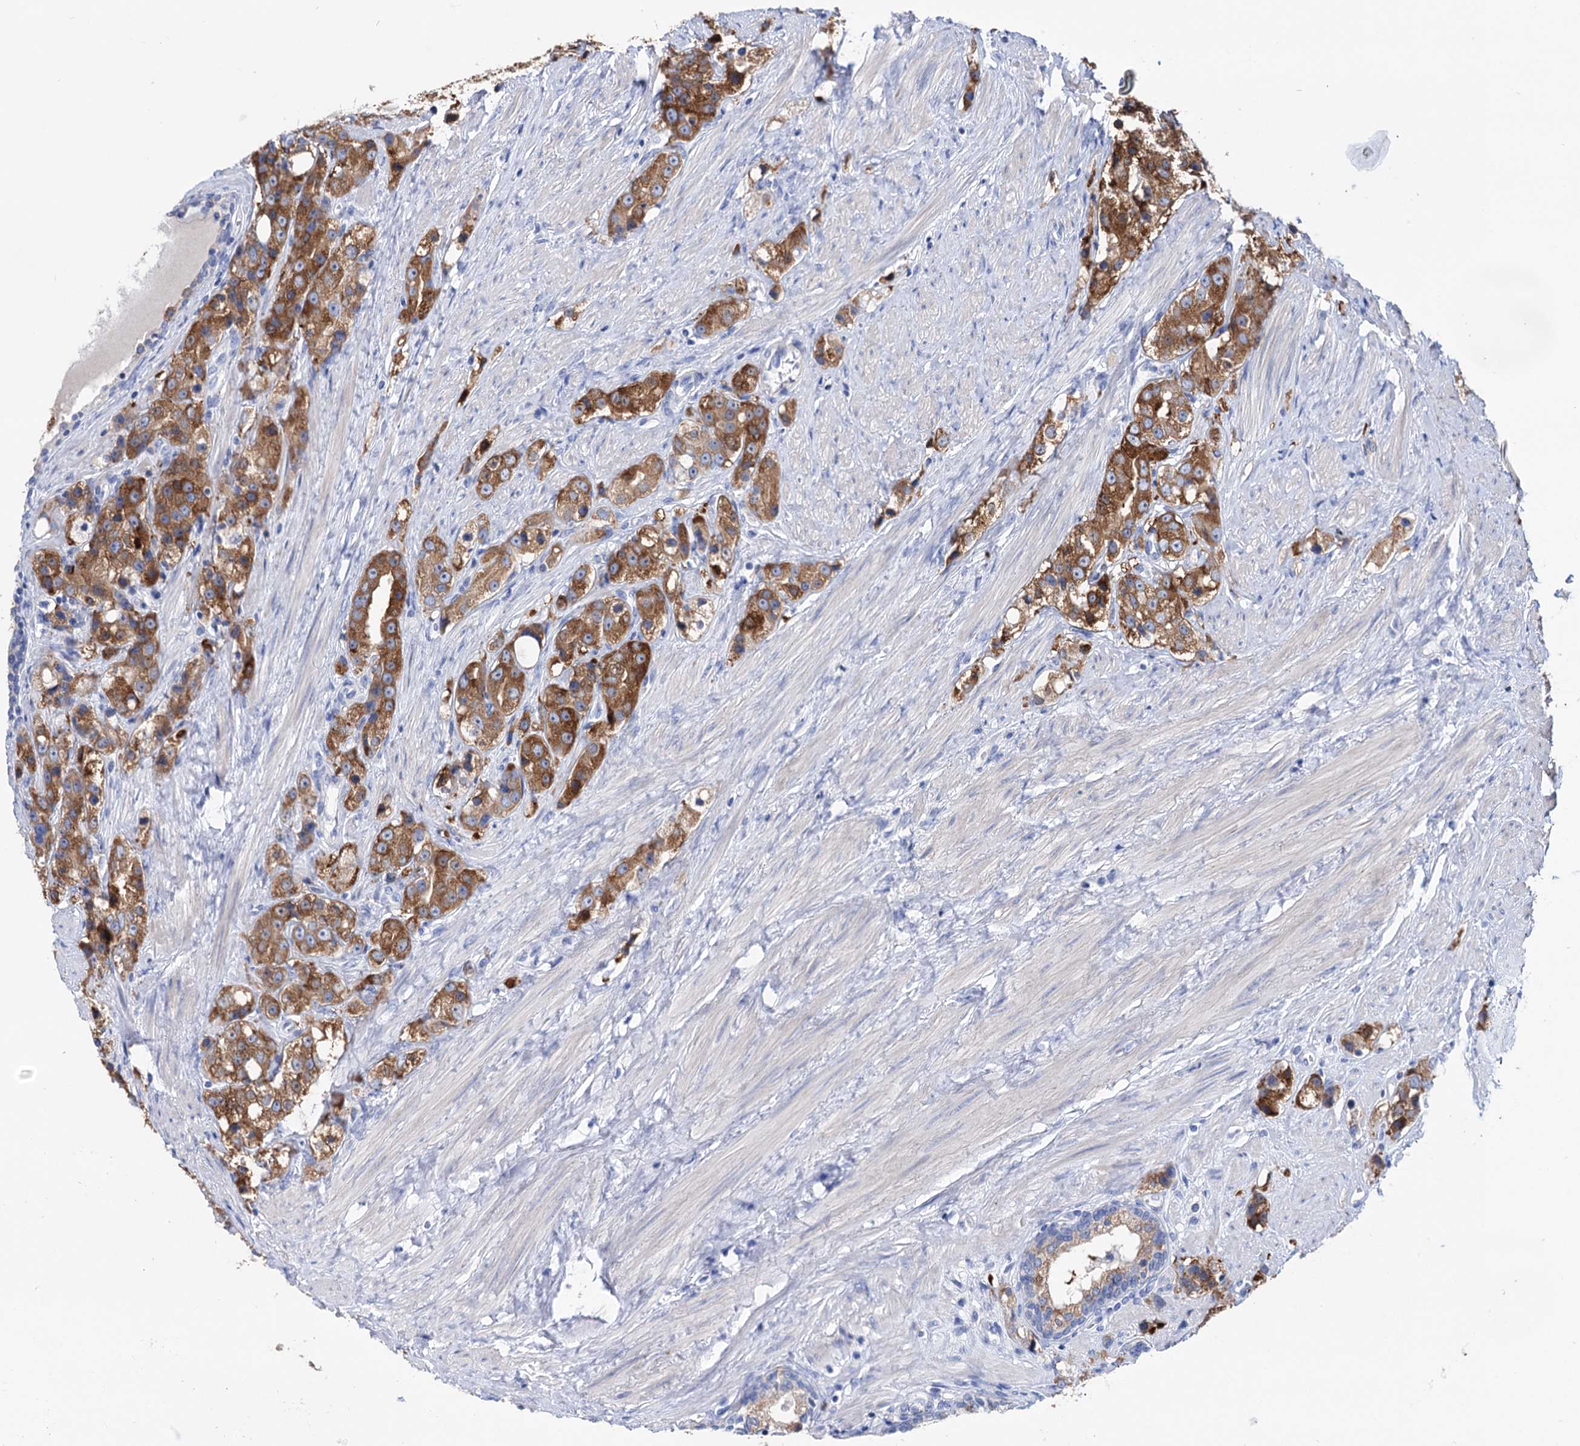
{"staining": {"intensity": "moderate", "quantity": ">75%", "location": "cytoplasmic/membranous"}, "tissue": "prostate cancer", "cell_type": "Tumor cells", "image_type": "cancer", "snomed": [{"axis": "morphology", "description": "Adenocarcinoma, NOS"}, {"axis": "topography", "description": "Prostate"}], "caption": "Moderate cytoplasmic/membranous expression for a protein is present in approximately >75% of tumor cells of prostate cancer using IHC.", "gene": "BBS4", "patient": {"sex": "male", "age": 79}}